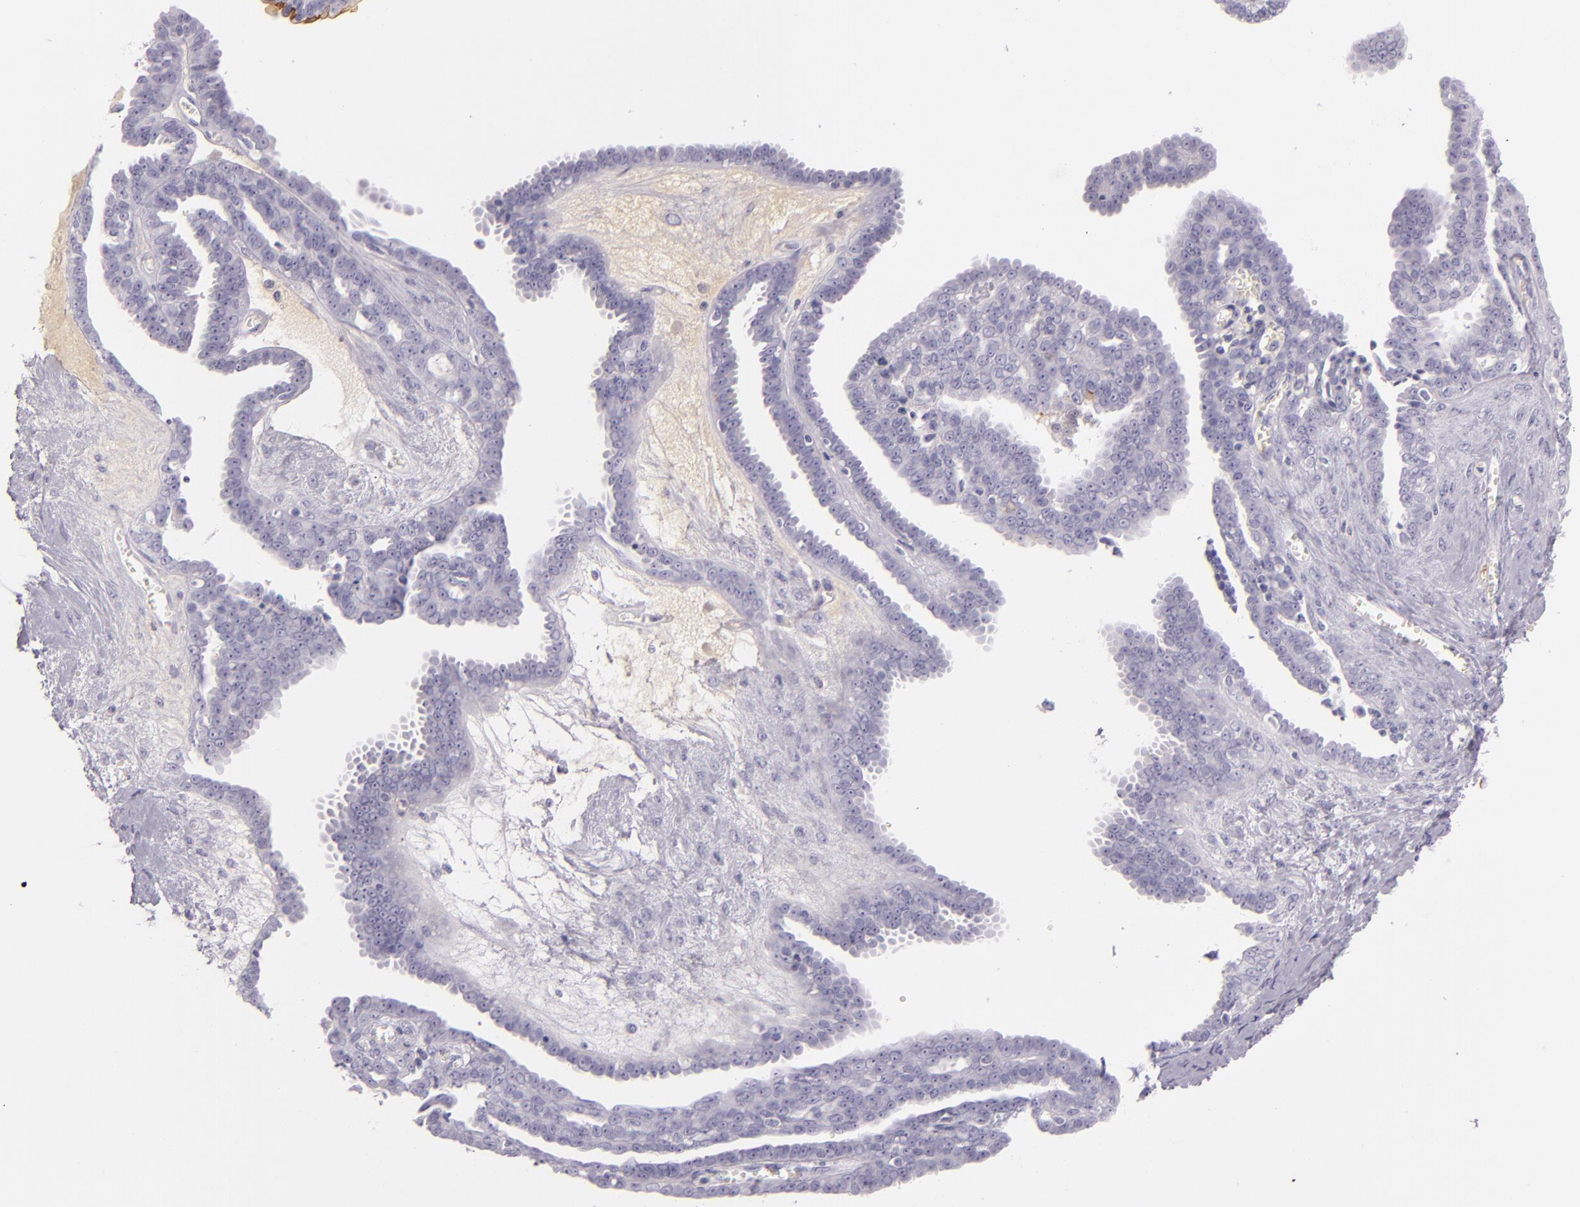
{"staining": {"intensity": "moderate", "quantity": "<25%", "location": "cytoplasmic/membranous"}, "tissue": "ovarian cancer", "cell_type": "Tumor cells", "image_type": "cancer", "snomed": [{"axis": "morphology", "description": "Cystadenocarcinoma, serous, NOS"}, {"axis": "topography", "description": "Ovary"}], "caption": "Human ovarian cancer stained for a protein (brown) displays moderate cytoplasmic/membranous positive staining in about <25% of tumor cells.", "gene": "ICAM1", "patient": {"sex": "female", "age": 71}}